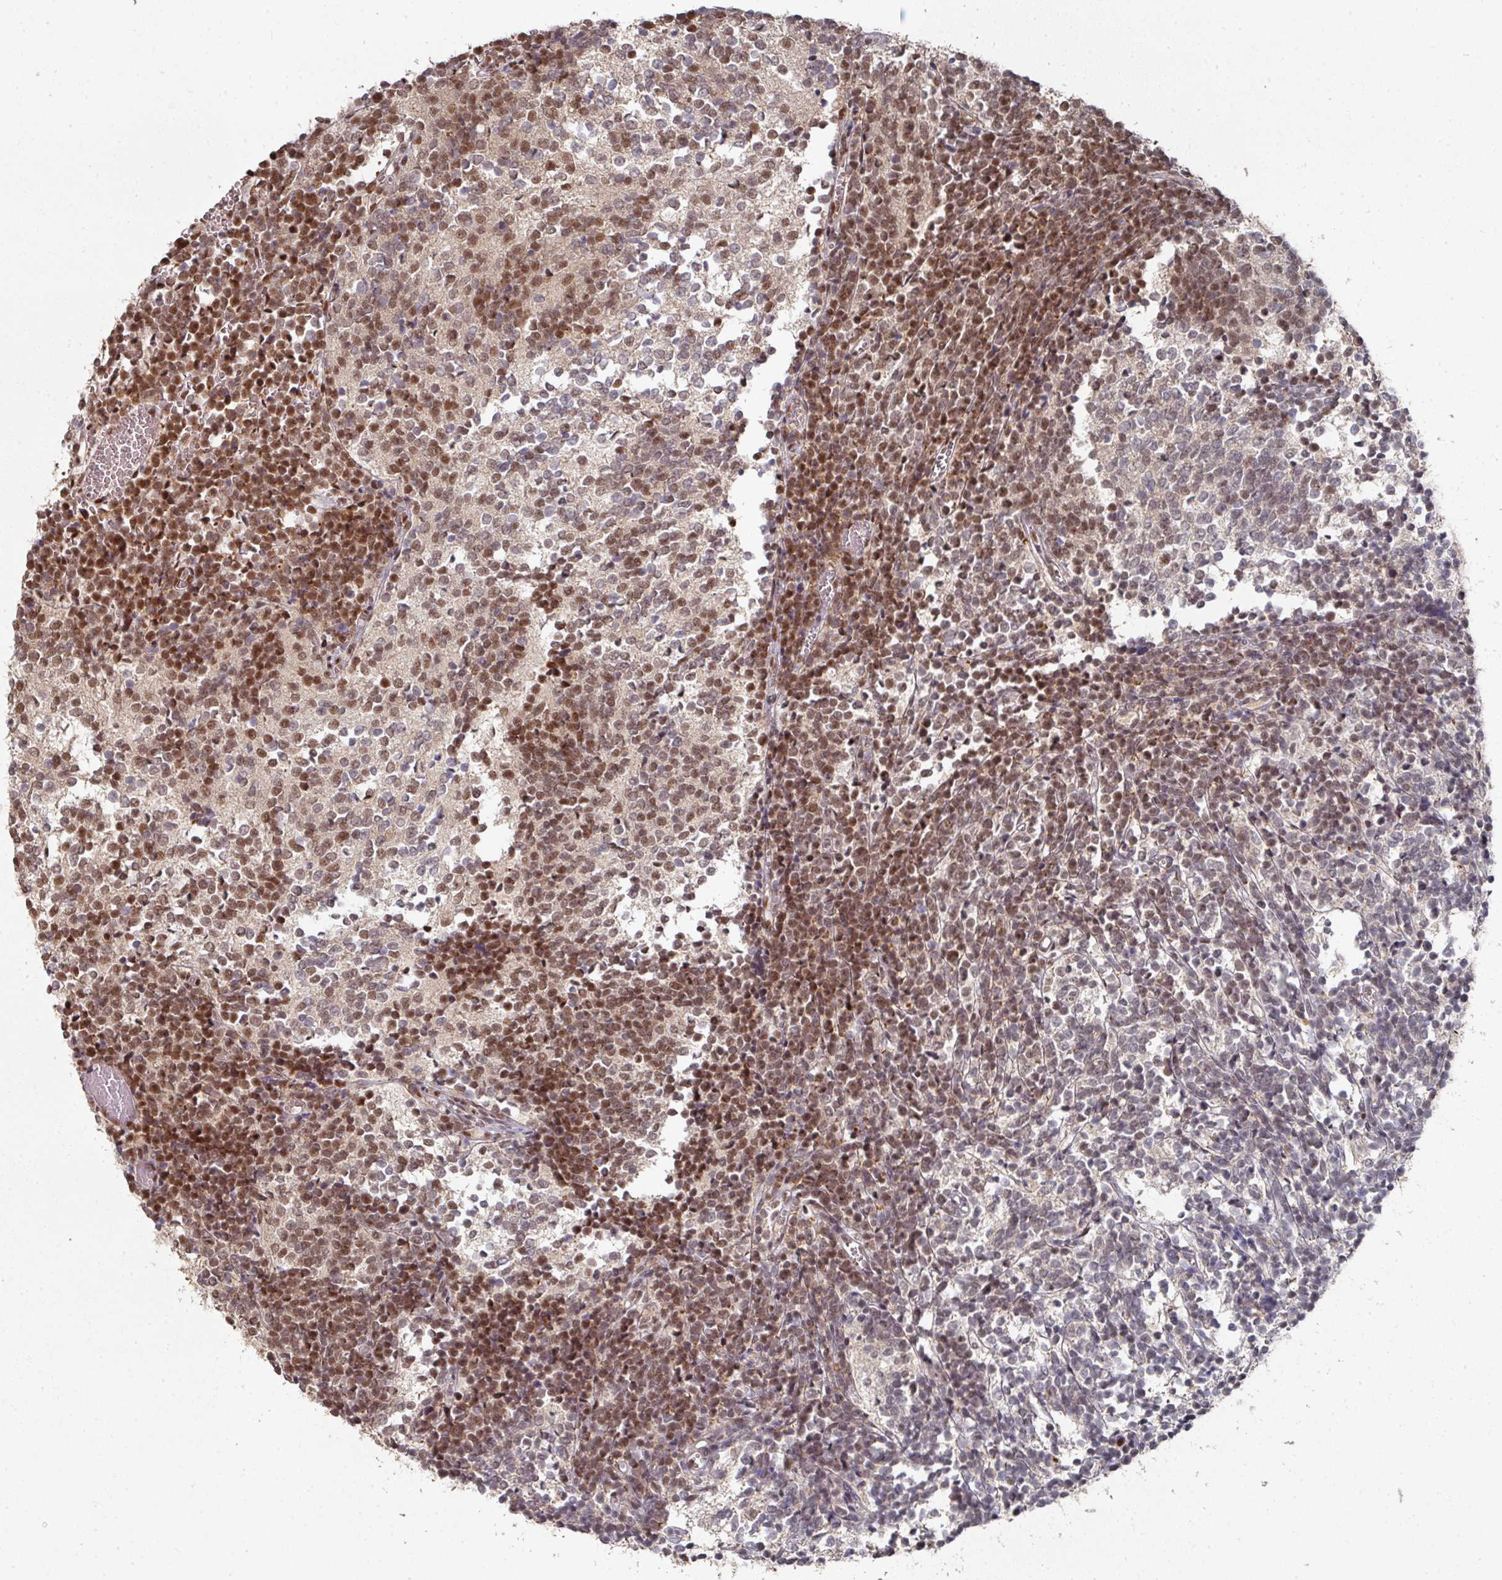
{"staining": {"intensity": "strong", "quantity": ">75%", "location": "nuclear"}, "tissue": "glioma", "cell_type": "Tumor cells", "image_type": "cancer", "snomed": [{"axis": "morphology", "description": "Glioma, malignant, Low grade"}, {"axis": "topography", "description": "Brain"}], "caption": "Immunohistochemical staining of human glioma demonstrates strong nuclear protein expression in about >75% of tumor cells. The staining is performed using DAB (3,3'-diaminobenzidine) brown chromogen to label protein expression. The nuclei are counter-stained blue using hematoxylin.", "gene": "MEPCE", "patient": {"sex": "female", "age": 1}}